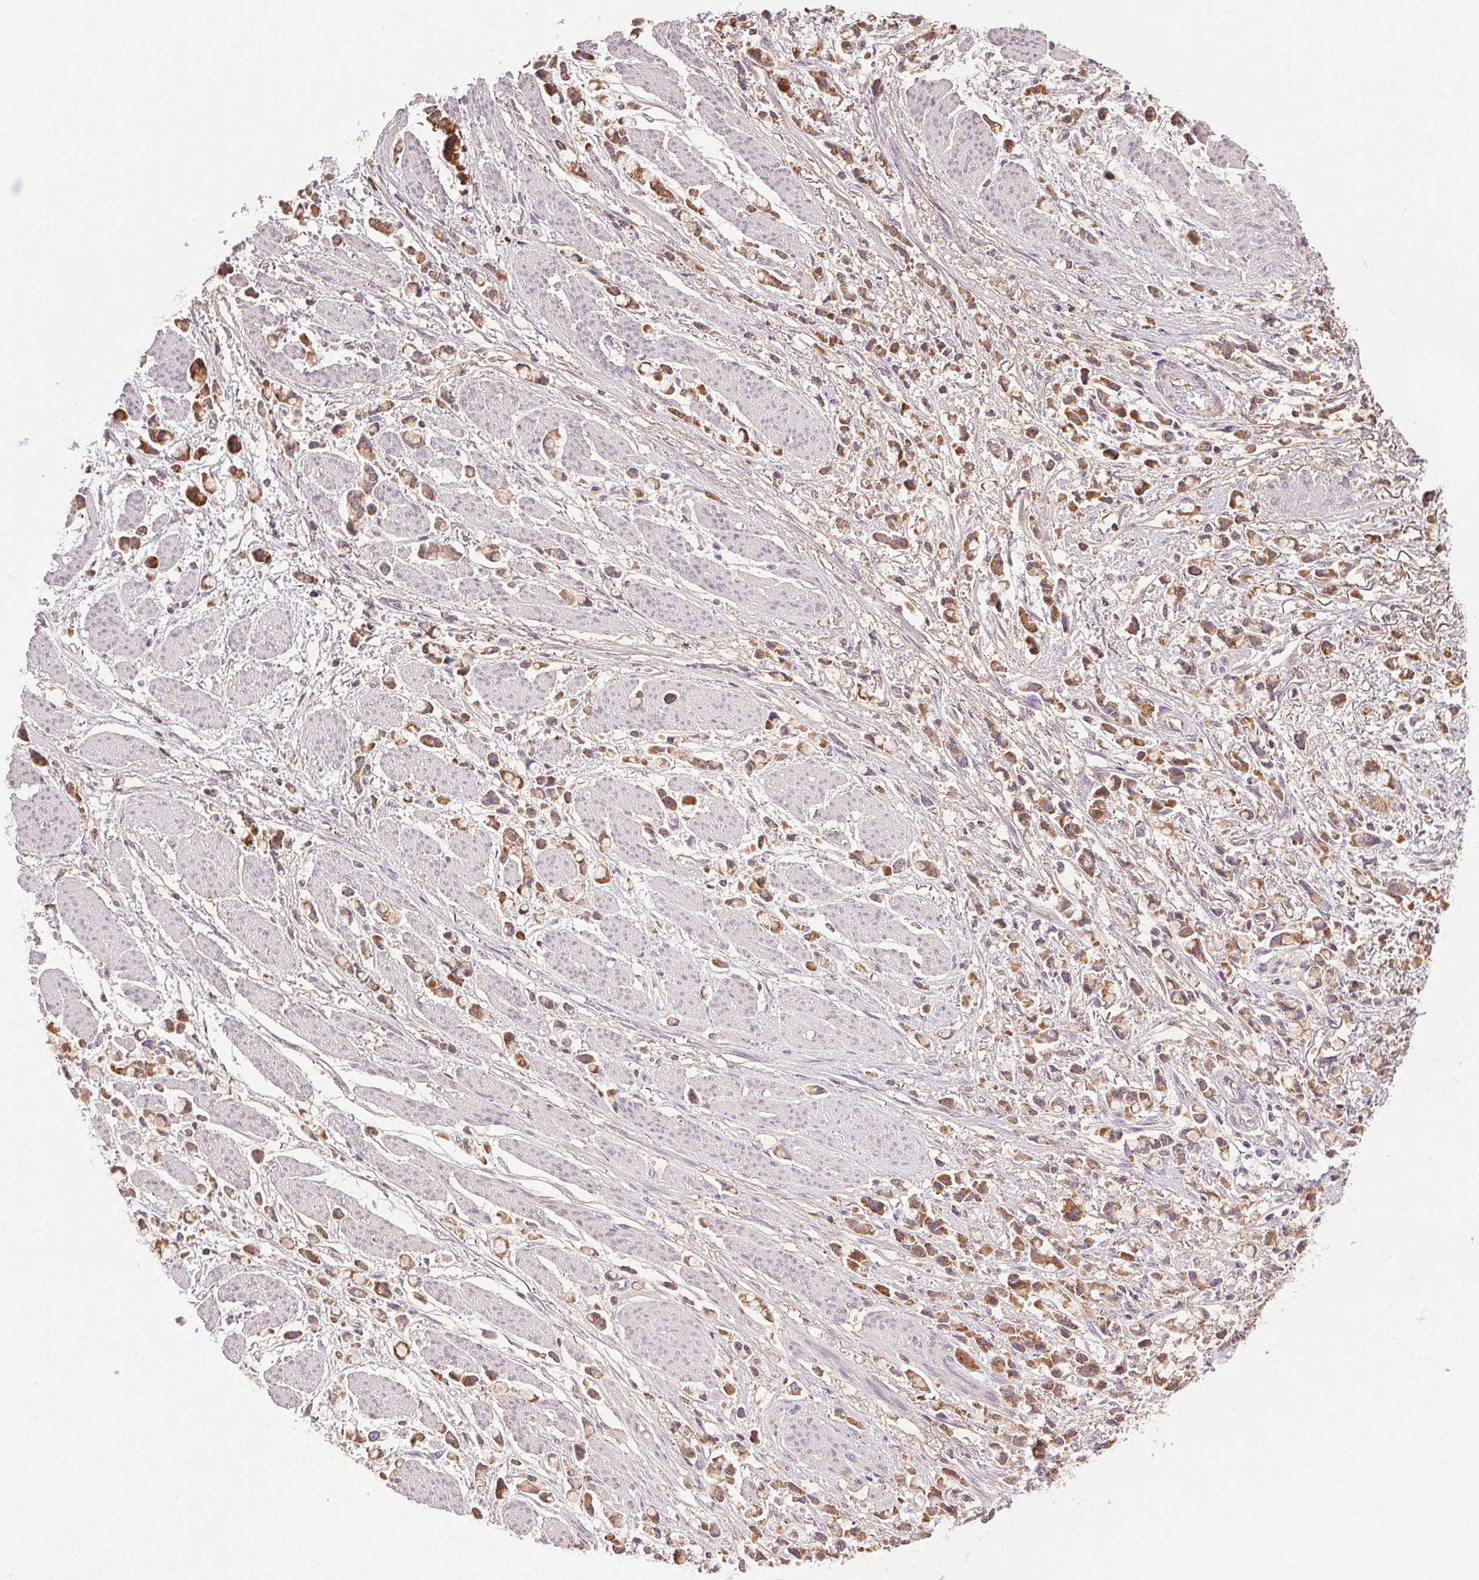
{"staining": {"intensity": "moderate", "quantity": ">75%", "location": "cytoplasmic/membranous"}, "tissue": "stomach cancer", "cell_type": "Tumor cells", "image_type": "cancer", "snomed": [{"axis": "morphology", "description": "Adenocarcinoma, NOS"}, {"axis": "topography", "description": "Stomach"}], "caption": "High-magnification brightfield microscopy of adenocarcinoma (stomach) stained with DAB (3,3'-diaminobenzidine) (brown) and counterstained with hematoxylin (blue). tumor cells exhibit moderate cytoplasmic/membranous positivity is seen in approximately>75% of cells.", "gene": "DGUOK", "patient": {"sex": "female", "age": 81}}